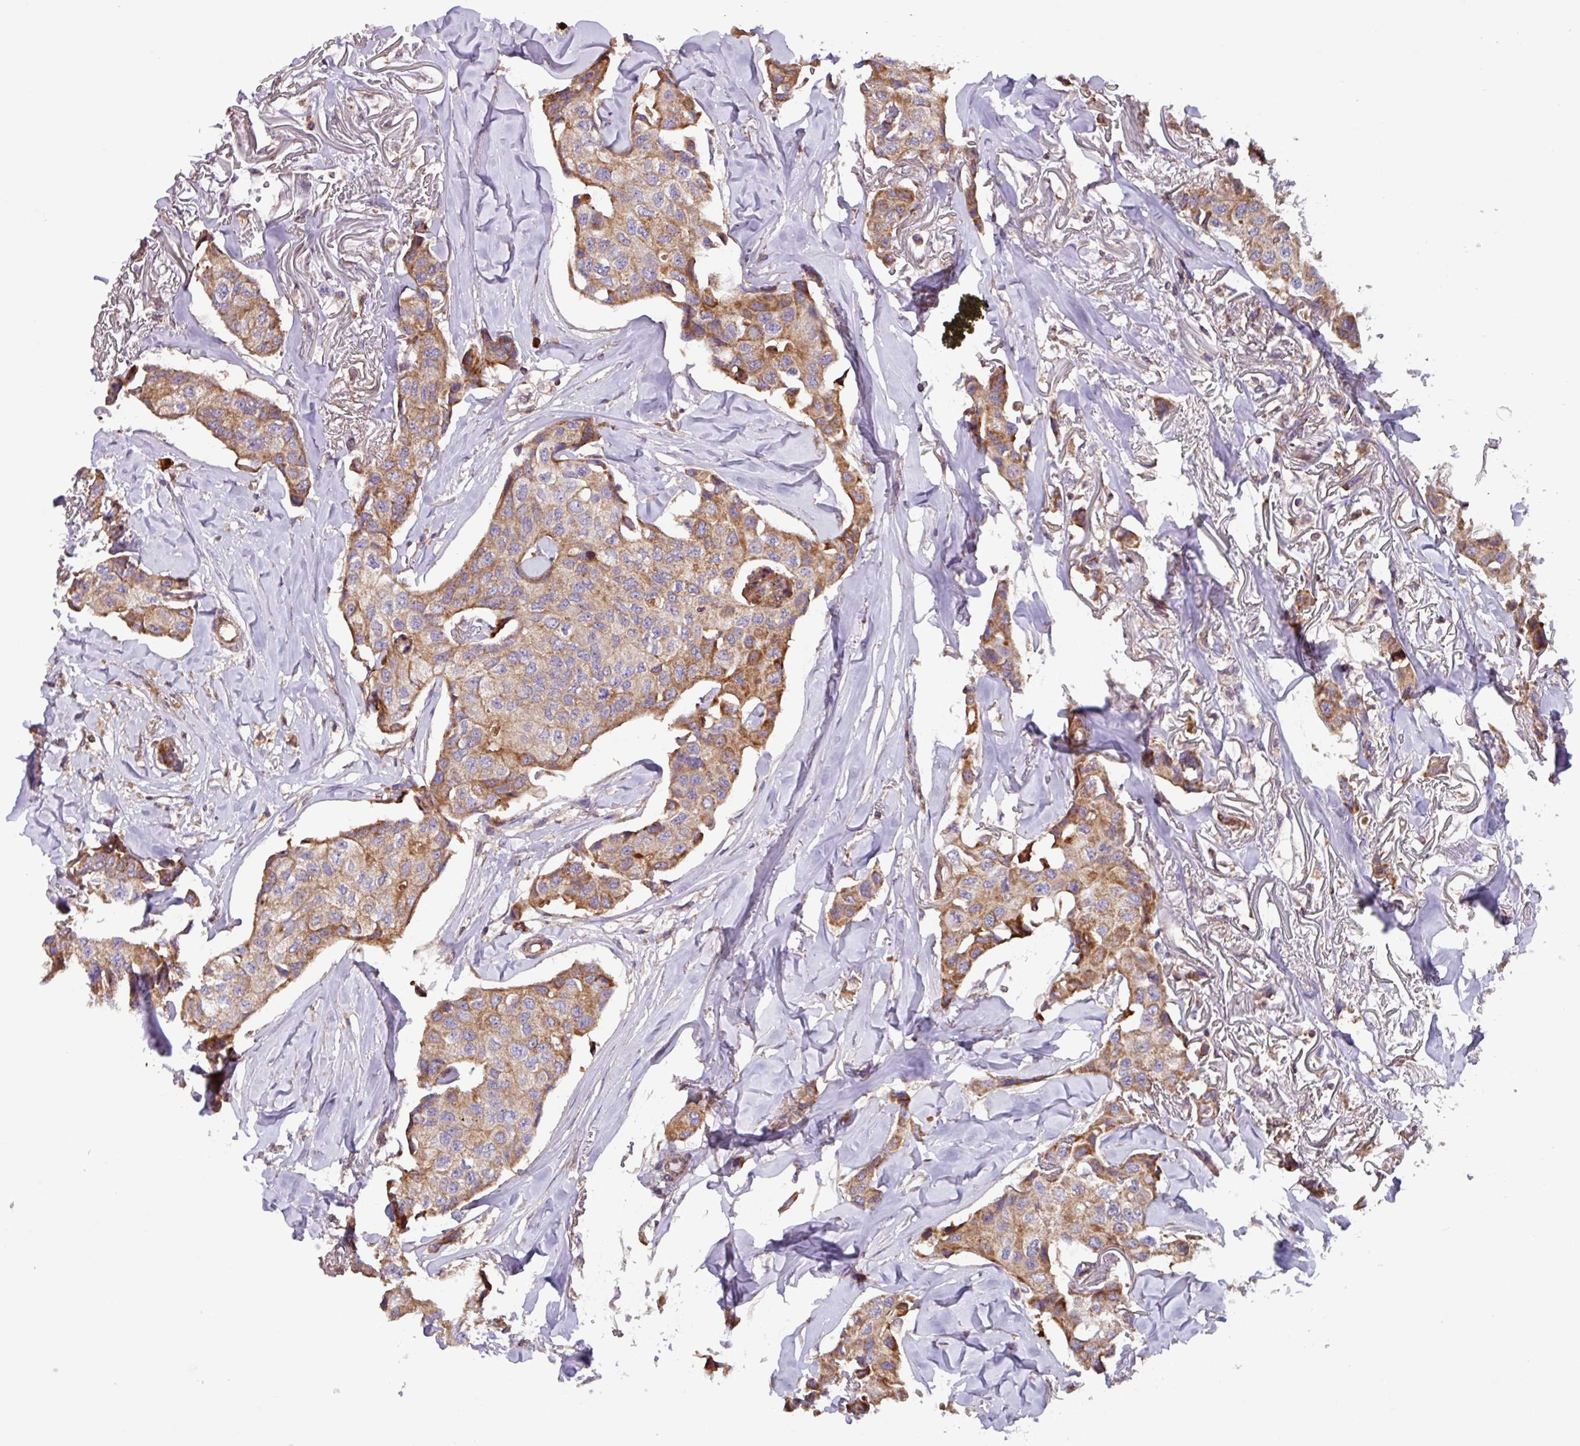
{"staining": {"intensity": "moderate", "quantity": ">75%", "location": "cytoplasmic/membranous"}, "tissue": "breast cancer", "cell_type": "Tumor cells", "image_type": "cancer", "snomed": [{"axis": "morphology", "description": "Duct carcinoma"}, {"axis": "topography", "description": "Breast"}], "caption": "The photomicrograph reveals immunohistochemical staining of infiltrating ductal carcinoma (breast). There is moderate cytoplasmic/membranous positivity is seen in approximately >75% of tumor cells.", "gene": "PLEKHD1", "patient": {"sex": "female", "age": 80}}